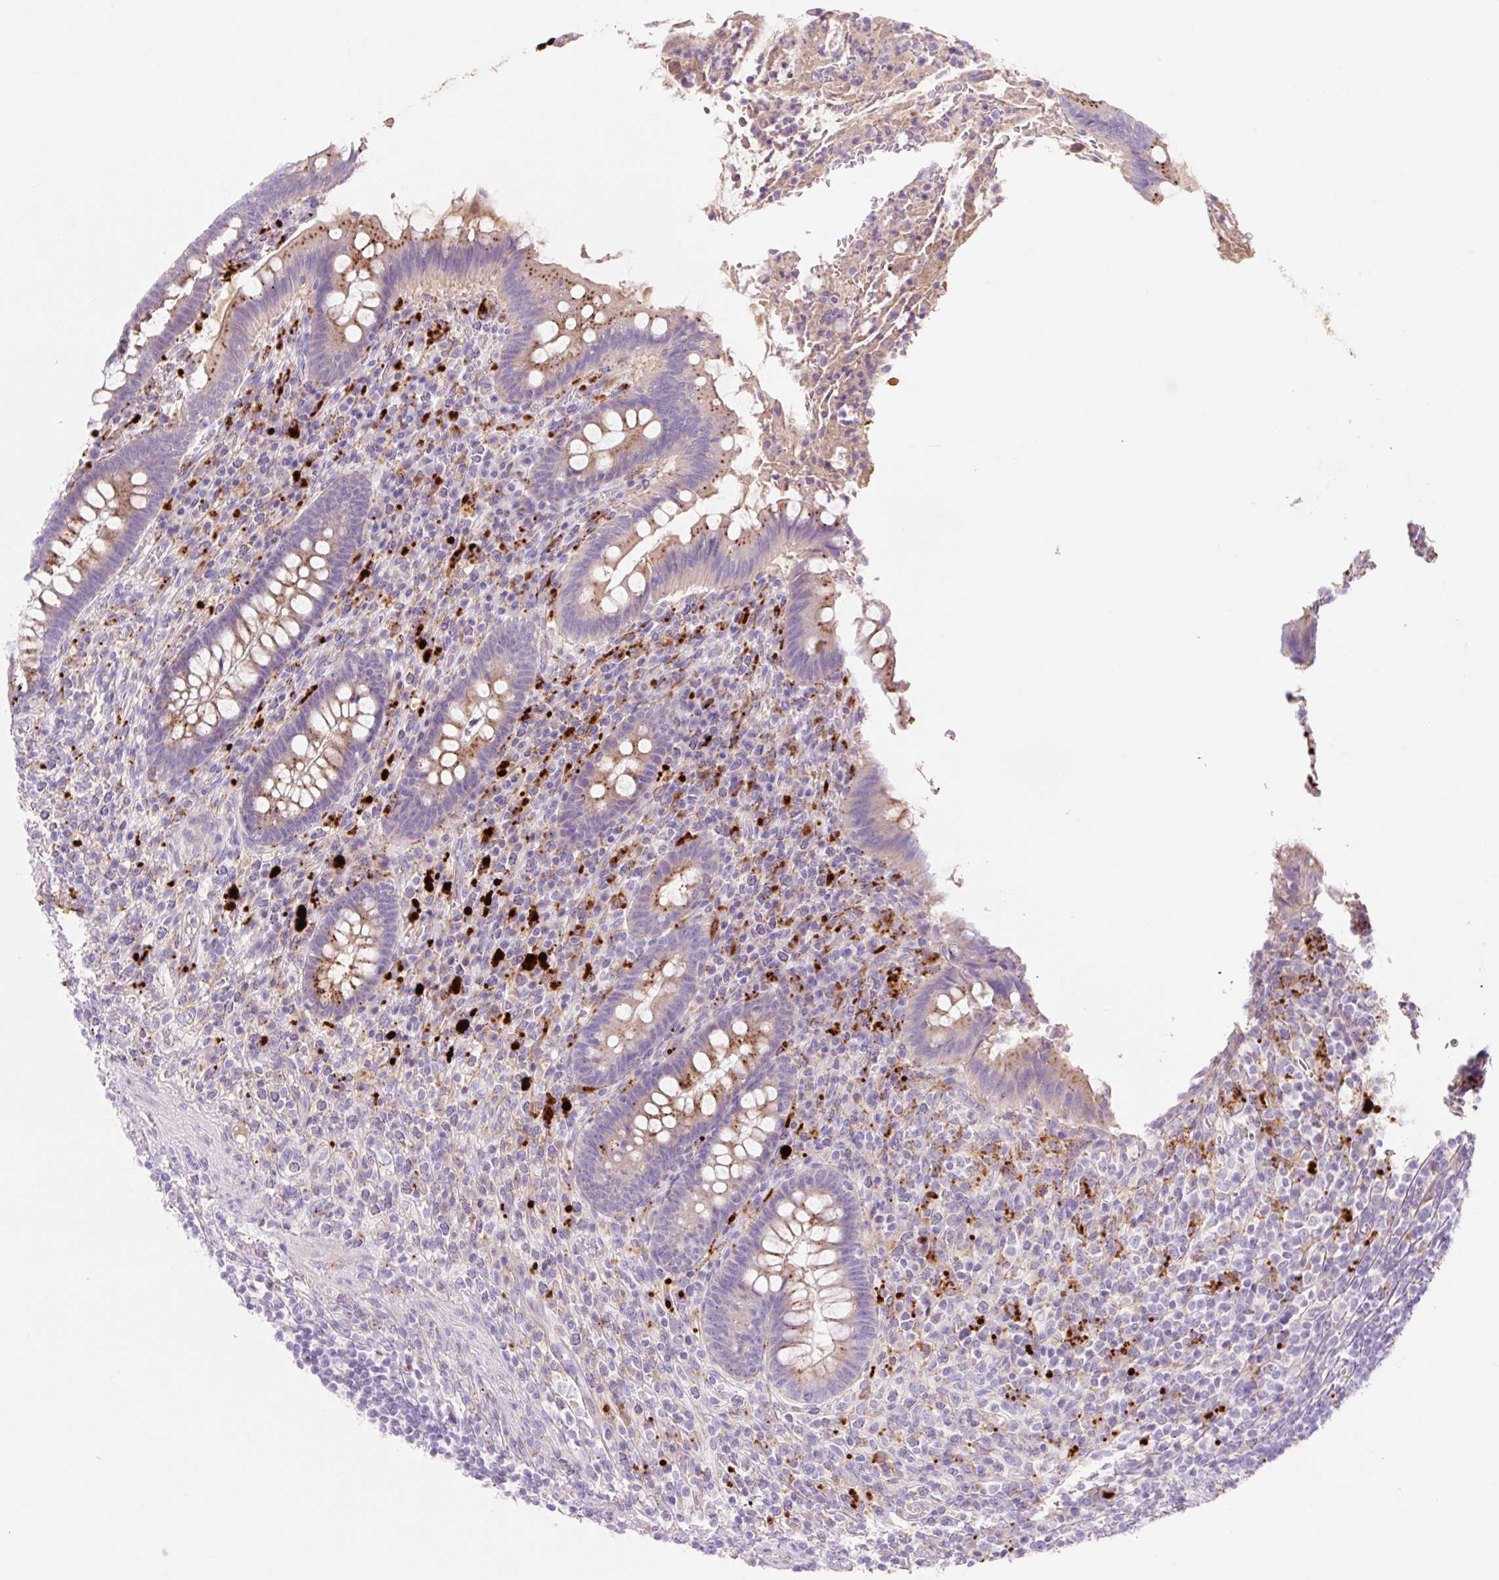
{"staining": {"intensity": "moderate", "quantity": "25%-75%", "location": "cytoplasmic/membranous"}, "tissue": "appendix", "cell_type": "Glandular cells", "image_type": "normal", "snomed": [{"axis": "morphology", "description": "Normal tissue, NOS"}, {"axis": "topography", "description": "Appendix"}], "caption": "IHC photomicrograph of unremarkable appendix: human appendix stained using IHC reveals medium levels of moderate protein expression localized specifically in the cytoplasmic/membranous of glandular cells, appearing as a cytoplasmic/membranous brown color.", "gene": "HEXA", "patient": {"sex": "female", "age": 43}}